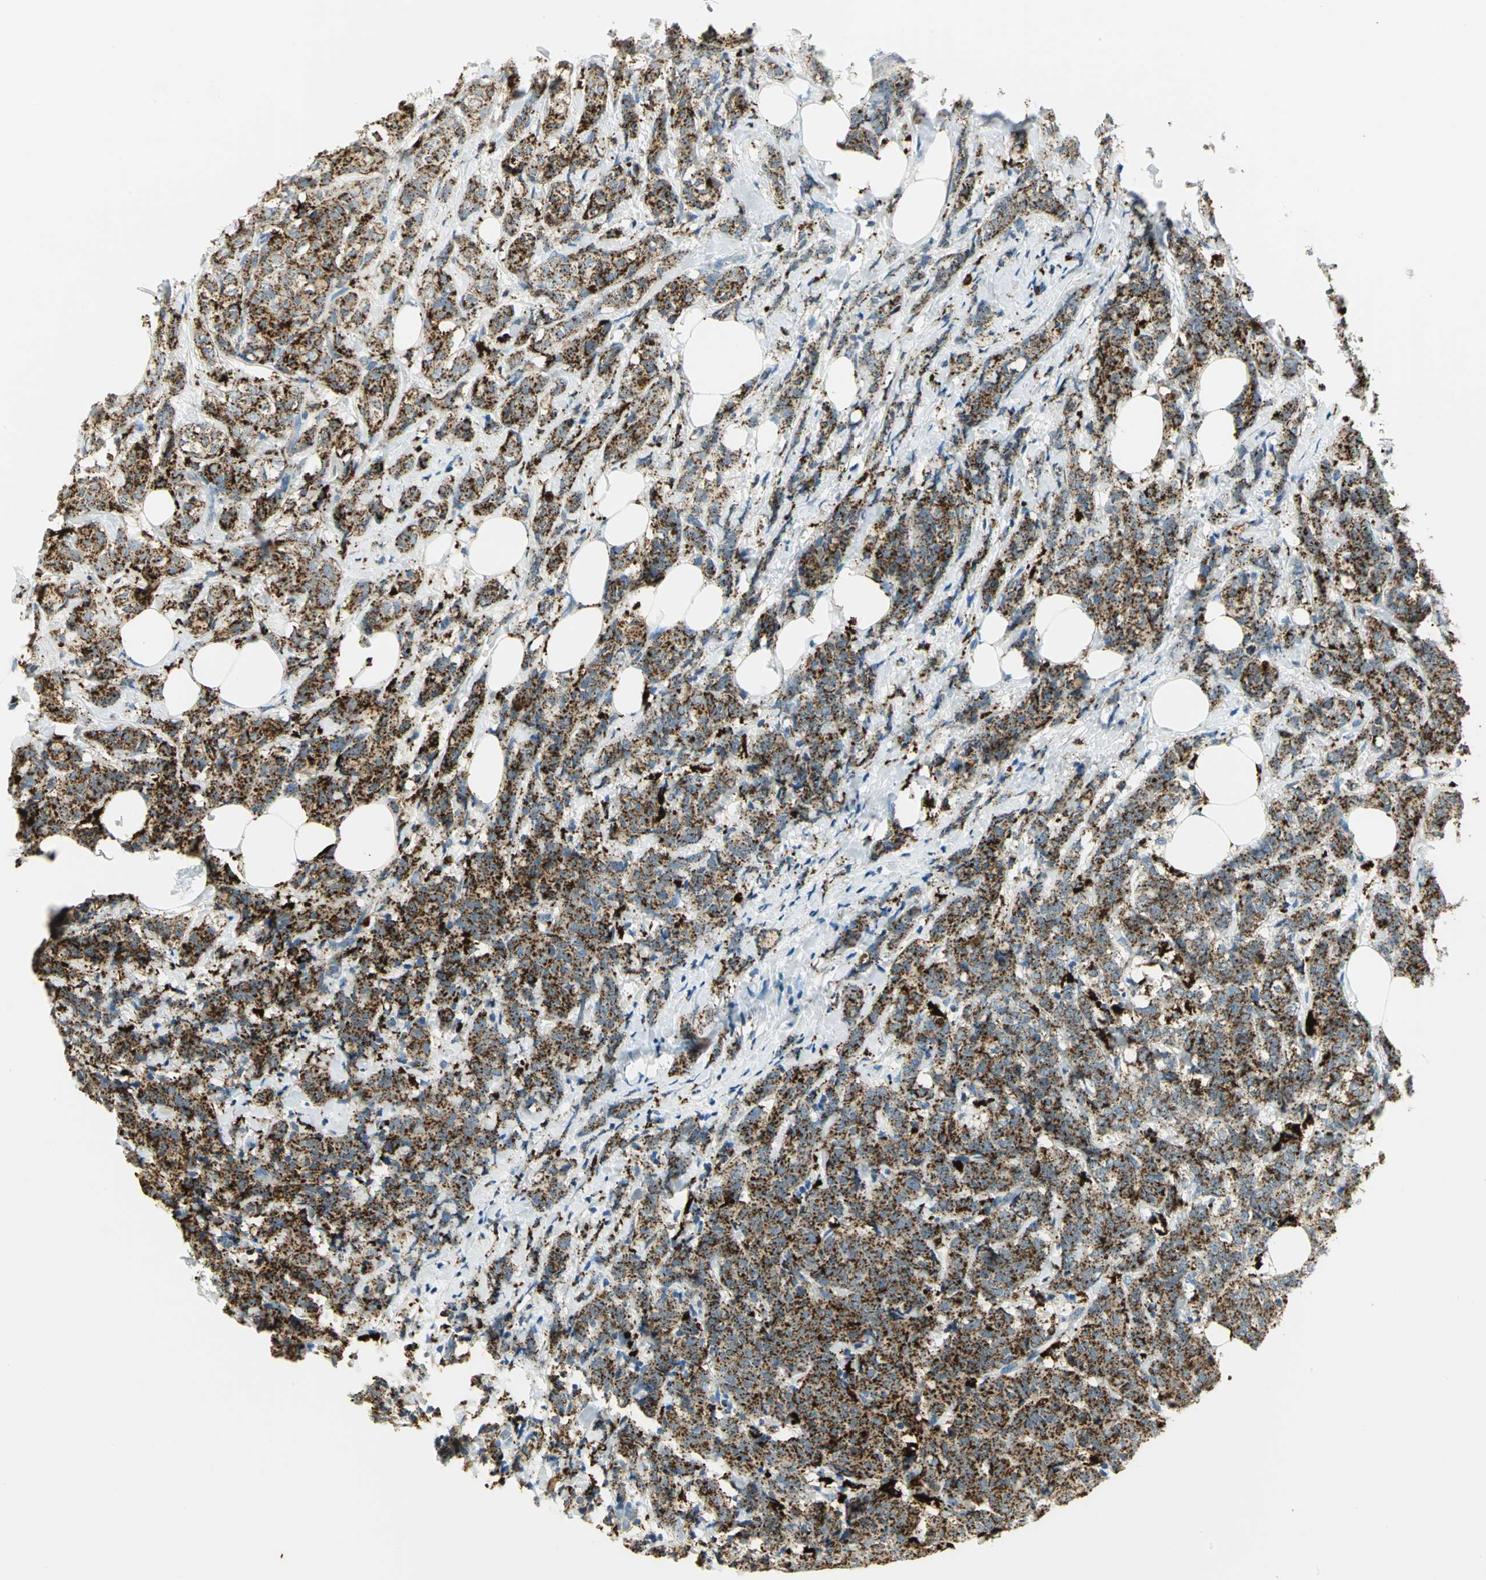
{"staining": {"intensity": "strong", "quantity": ">75%", "location": "cytoplasmic/membranous"}, "tissue": "breast cancer", "cell_type": "Tumor cells", "image_type": "cancer", "snomed": [{"axis": "morphology", "description": "Lobular carcinoma"}, {"axis": "topography", "description": "Breast"}], "caption": "About >75% of tumor cells in breast cancer (lobular carcinoma) show strong cytoplasmic/membranous protein positivity as visualized by brown immunohistochemical staining.", "gene": "ARSA", "patient": {"sex": "female", "age": 60}}